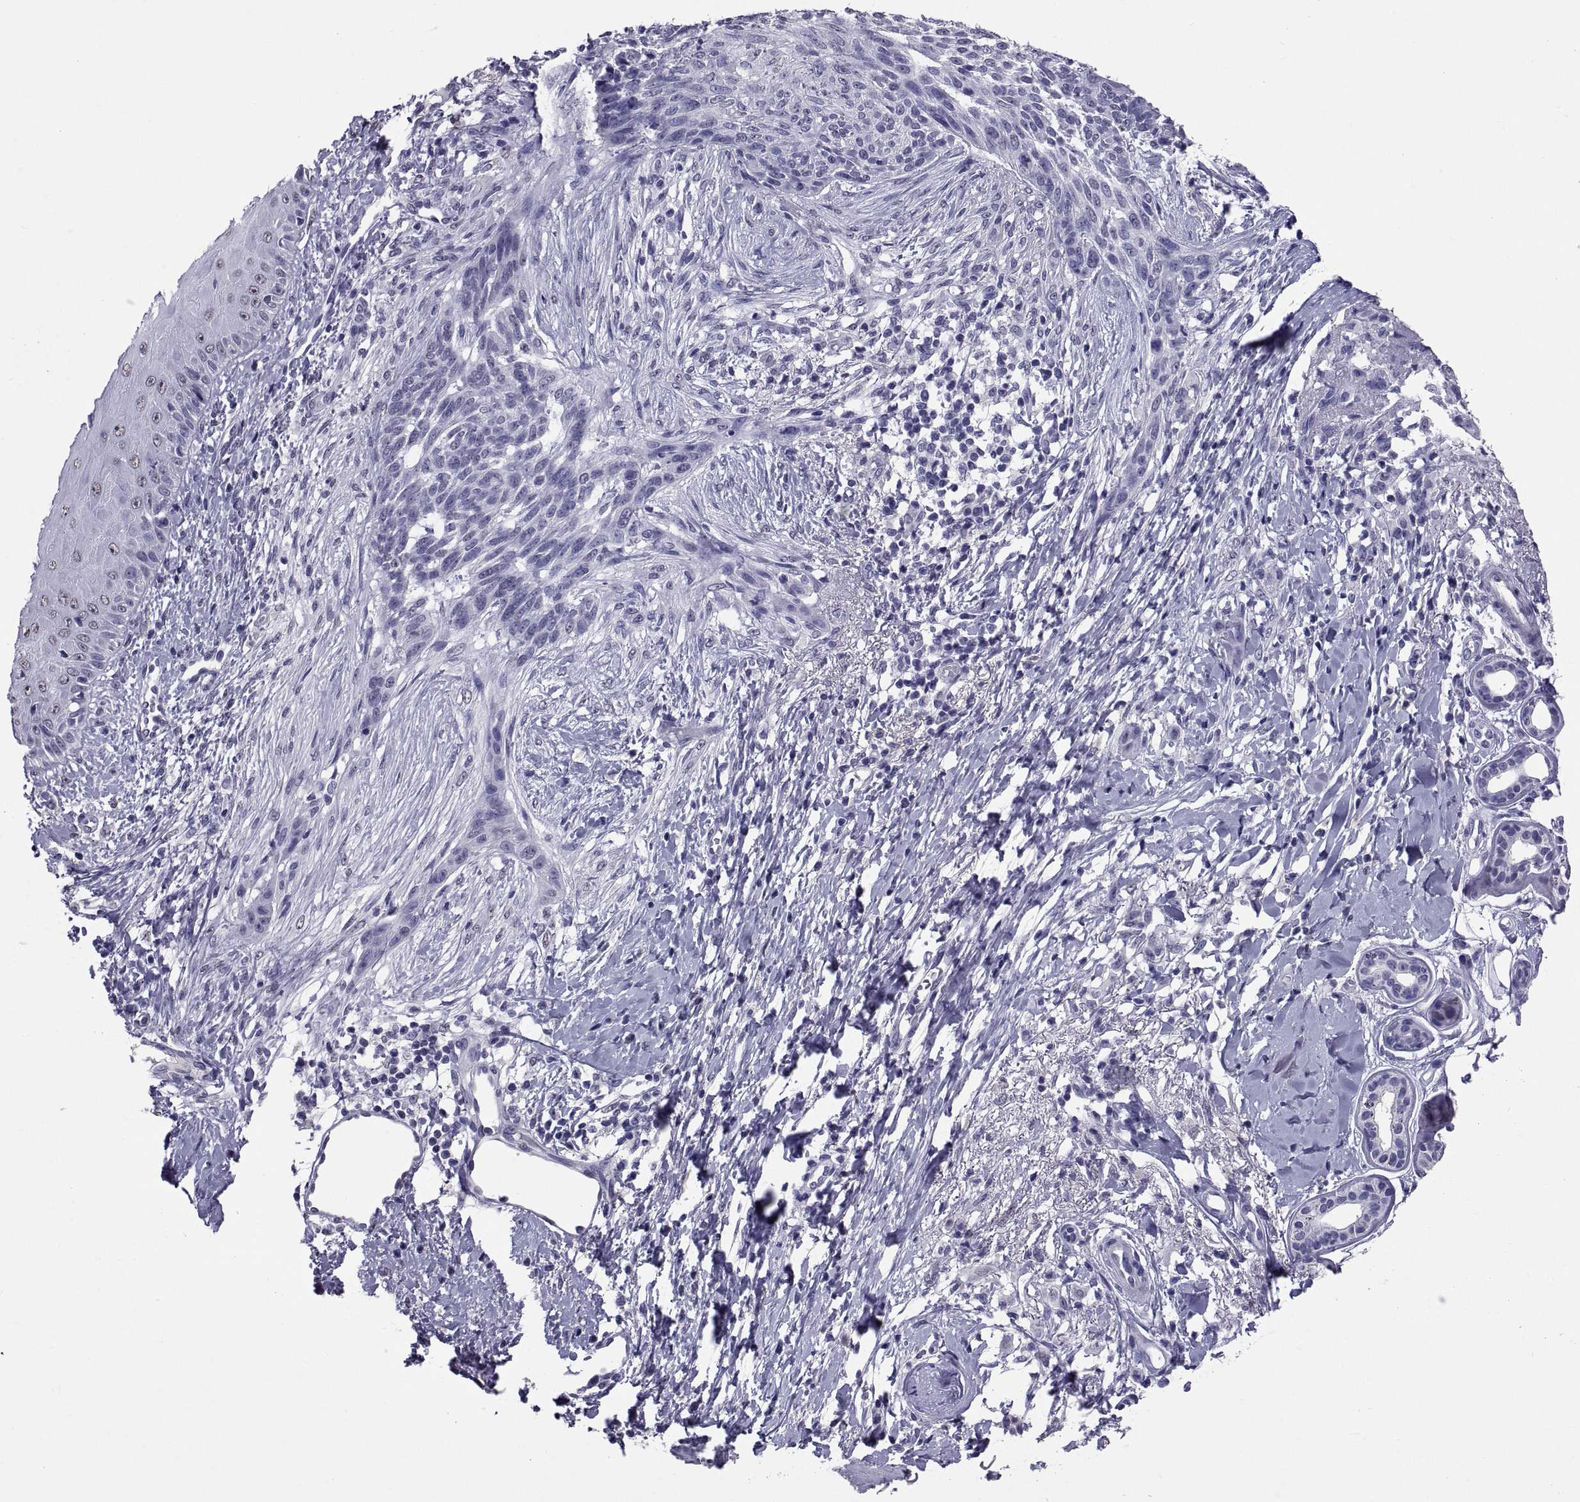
{"staining": {"intensity": "negative", "quantity": "none", "location": "none"}, "tissue": "skin cancer", "cell_type": "Tumor cells", "image_type": "cancer", "snomed": [{"axis": "morphology", "description": "Normal tissue, NOS"}, {"axis": "morphology", "description": "Basal cell carcinoma"}, {"axis": "topography", "description": "Skin"}], "caption": "This is a micrograph of IHC staining of basal cell carcinoma (skin), which shows no positivity in tumor cells.", "gene": "TGFBR3L", "patient": {"sex": "male", "age": 84}}